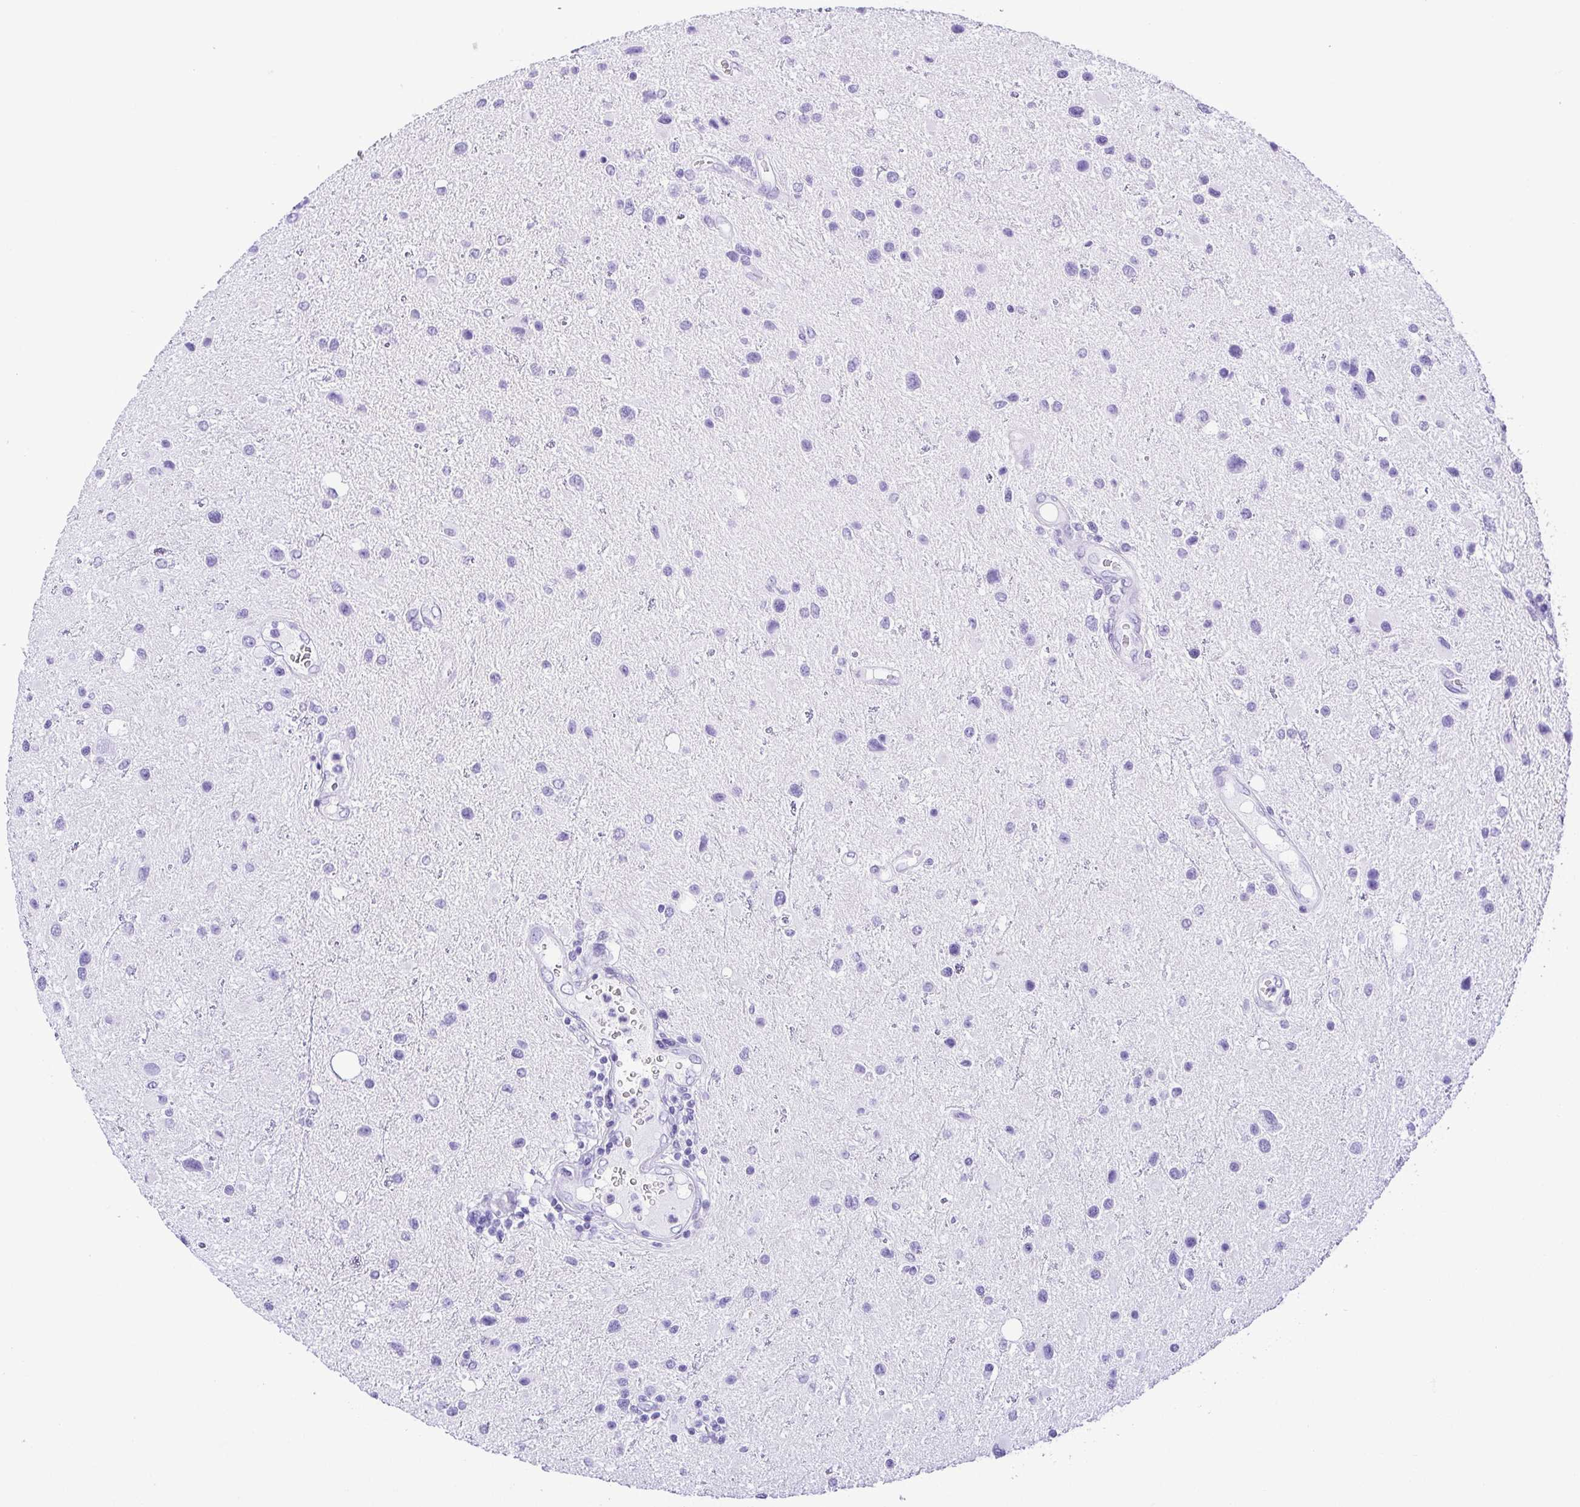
{"staining": {"intensity": "negative", "quantity": "none", "location": "none"}, "tissue": "glioma", "cell_type": "Tumor cells", "image_type": "cancer", "snomed": [{"axis": "morphology", "description": "Glioma, malignant, Low grade"}, {"axis": "topography", "description": "Brain"}], "caption": "The micrograph shows no significant positivity in tumor cells of malignant glioma (low-grade). The staining was performed using DAB to visualize the protein expression in brown, while the nuclei were stained in blue with hematoxylin (Magnification: 20x).", "gene": "CDSN", "patient": {"sex": "female", "age": 32}}